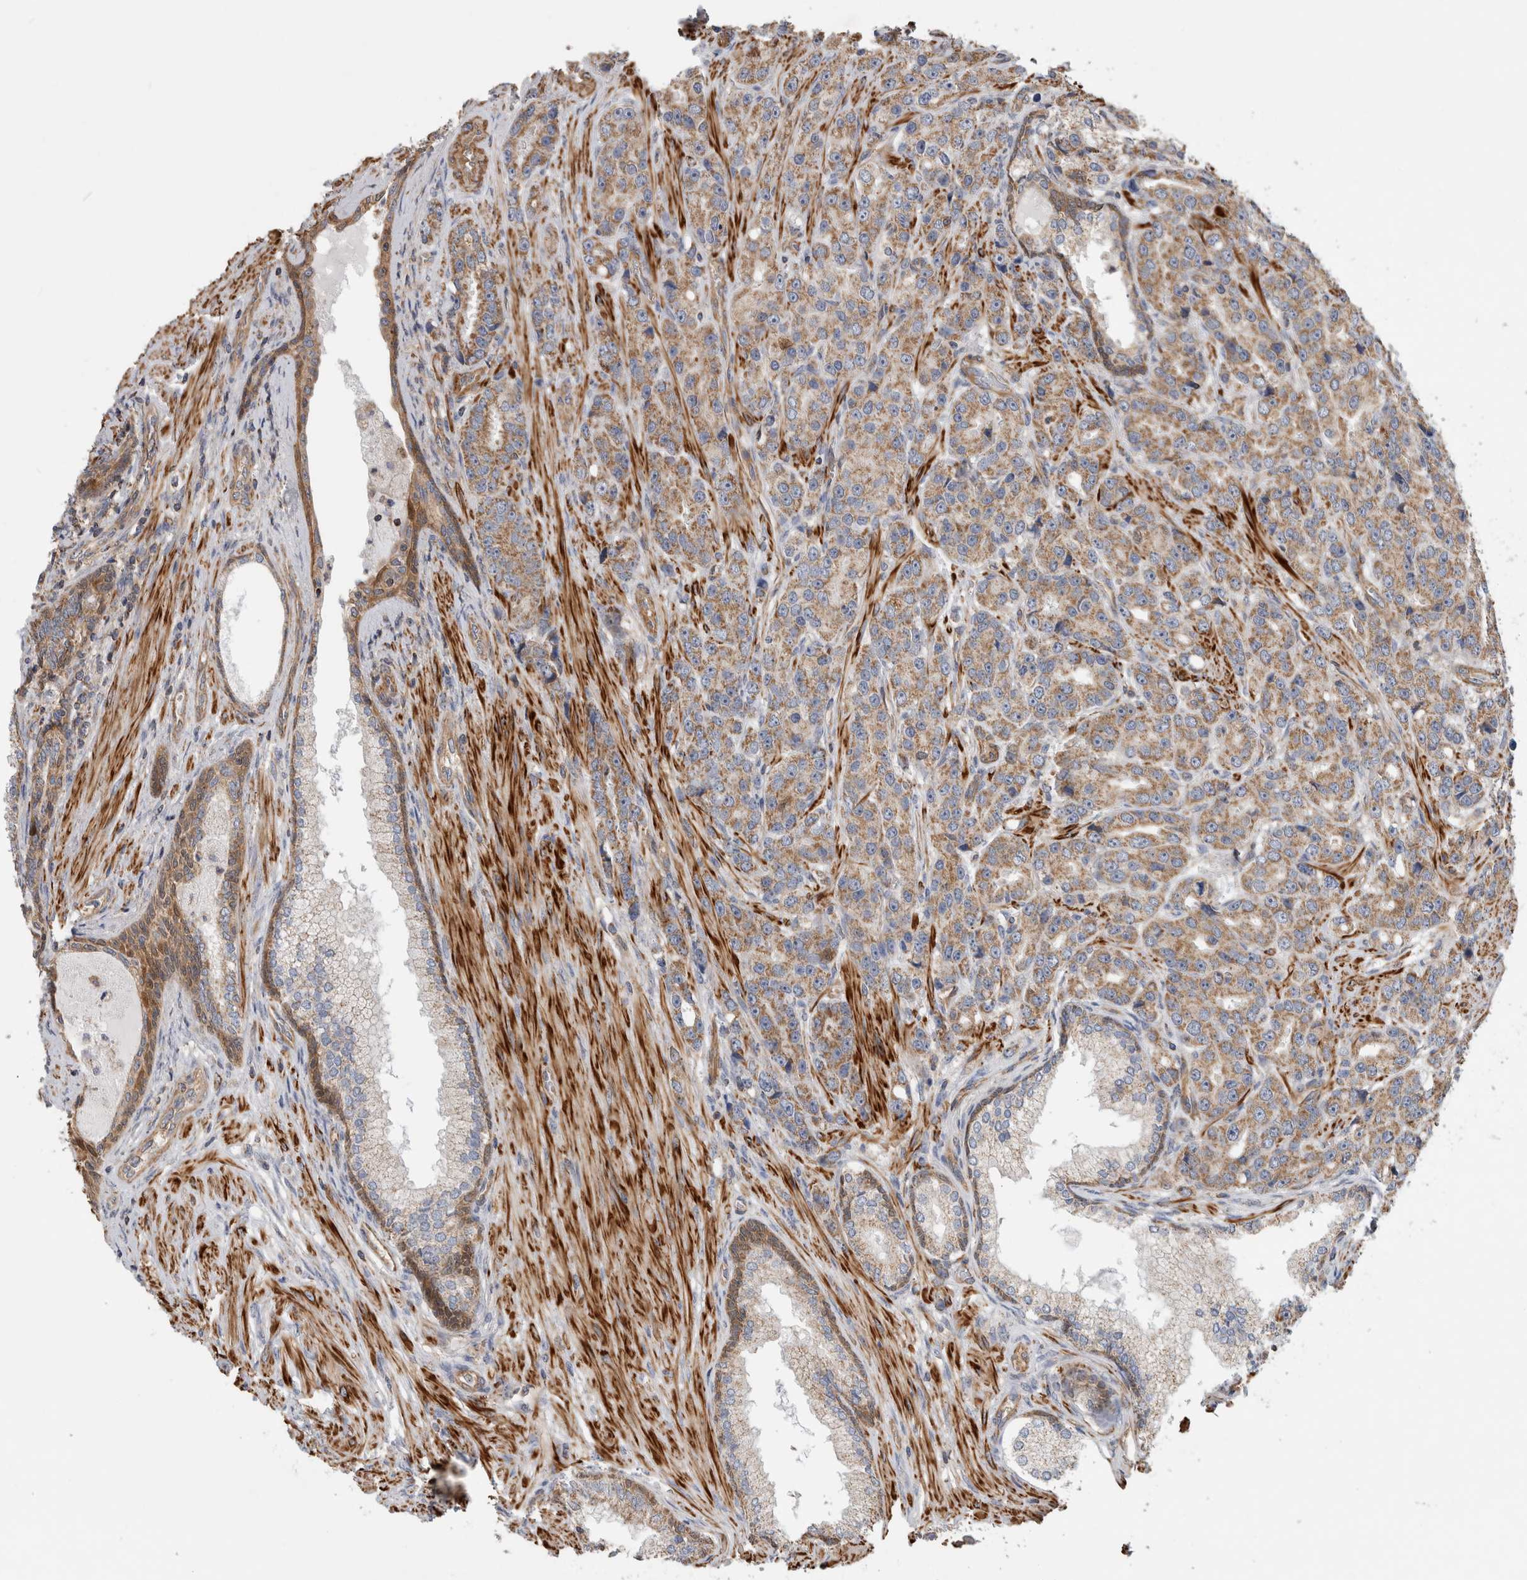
{"staining": {"intensity": "moderate", "quantity": ">75%", "location": "cytoplasmic/membranous"}, "tissue": "prostate cancer", "cell_type": "Tumor cells", "image_type": "cancer", "snomed": [{"axis": "morphology", "description": "Adenocarcinoma, High grade"}, {"axis": "topography", "description": "Prostate"}], "caption": "The histopathology image demonstrates staining of adenocarcinoma (high-grade) (prostate), revealing moderate cytoplasmic/membranous protein staining (brown color) within tumor cells. (IHC, brightfield microscopy, high magnification).", "gene": "SFXN2", "patient": {"sex": "male", "age": 60}}